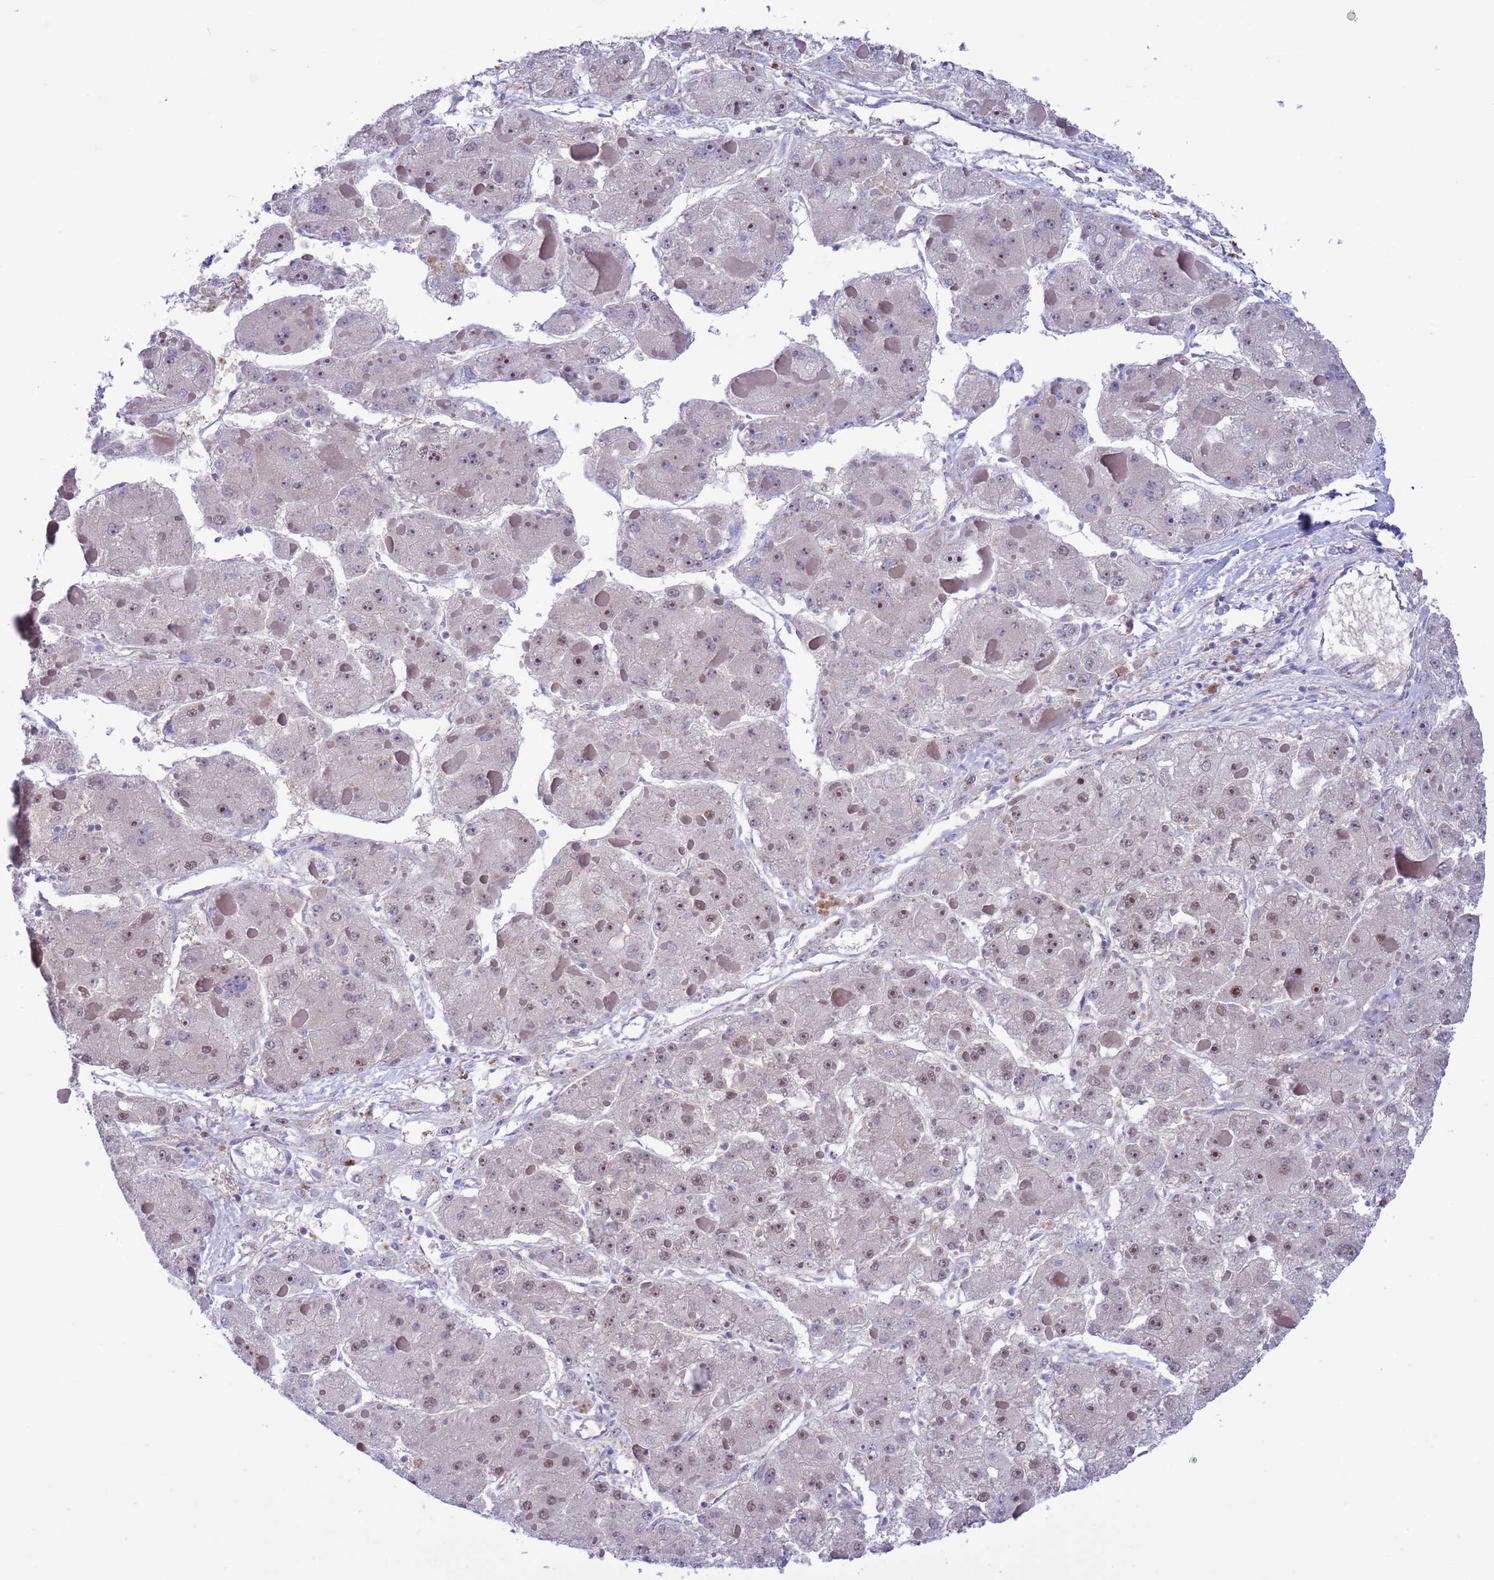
{"staining": {"intensity": "weak", "quantity": "25%-75%", "location": "nuclear"}, "tissue": "liver cancer", "cell_type": "Tumor cells", "image_type": "cancer", "snomed": [{"axis": "morphology", "description": "Carcinoma, Hepatocellular, NOS"}, {"axis": "topography", "description": "Liver"}], "caption": "Liver cancer stained for a protein (brown) exhibits weak nuclear positive expression in about 25%-75% of tumor cells.", "gene": "ZNF461", "patient": {"sex": "female", "age": 73}}